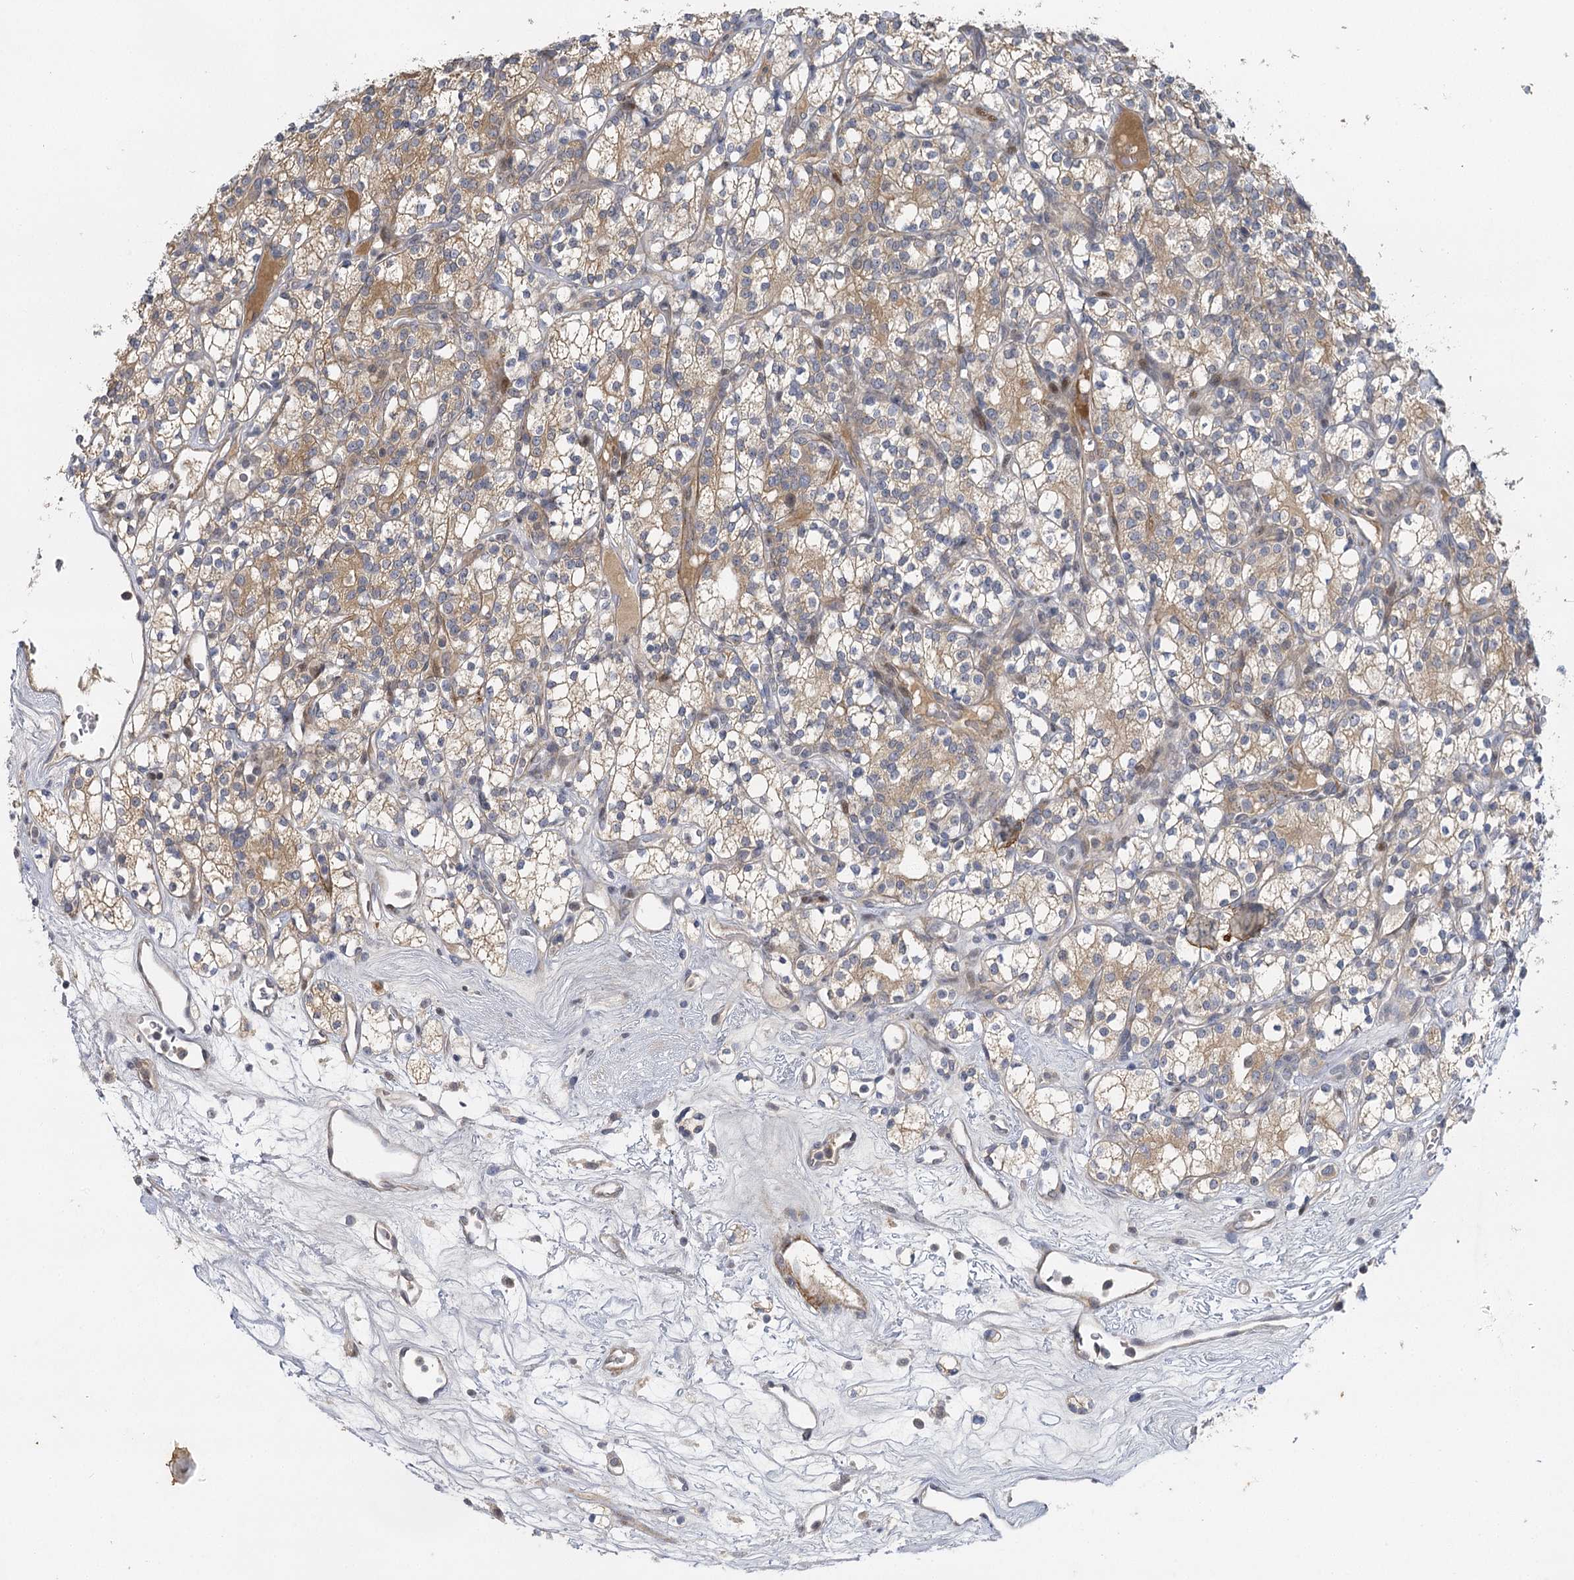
{"staining": {"intensity": "weak", "quantity": ">75%", "location": "cytoplasmic/membranous"}, "tissue": "renal cancer", "cell_type": "Tumor cells", "image_type": "cancer", "snomed": [{"axis": "morphology", "description": "Adenocarcinoma, NOS"}, {"axis": "topography", "description": "Kidney"}], "caption": "Immunohistochemical staining of human renal adenocarcinoma shows low levels of weak cytoplasmic/membranous protein expression in approximately >75% of tumor cells.", "gene": "IL11RA", "patient": {"sex": "male", "age": 77}}